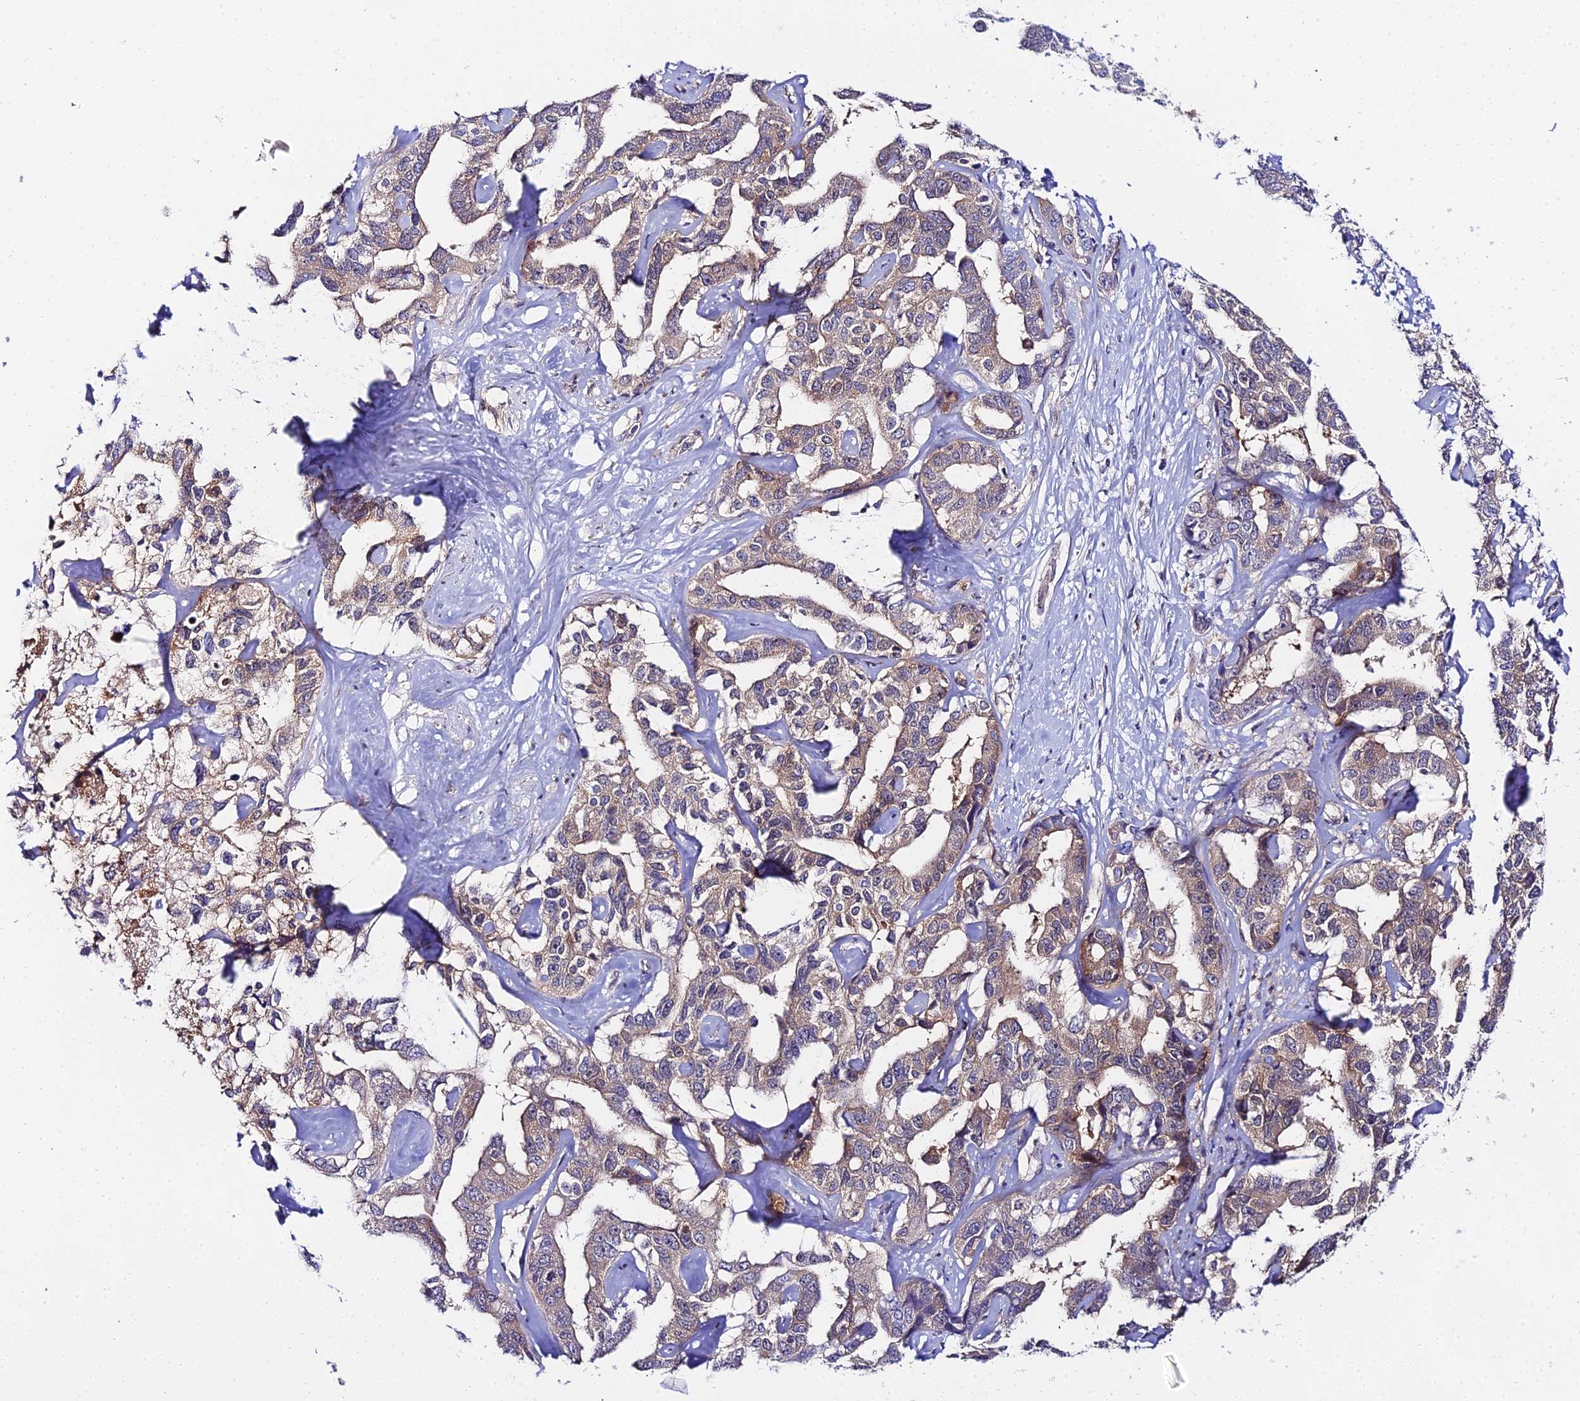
{"staining": {"intensity": "weak", "quantity": ">75%", "location": "cytoplasmic/membranous"}, "tissue": "liver cancer", "cell_type": "Tumor cells", "image_type": "cancer", "snomed": [{"axis": "morphology", "description": "Cholangiocarcinoma"}, {"axis": "topography", "description": "Liver"}], "caption": "Liver cholangiocarcinoma was stained to show a protein in brown. There is low levels of weak cytoplasmic/membranous positivity in about >75% of tumor cells.", "gene": "PPP2R2C", "patient": {"sex": "male", "age": 59}}